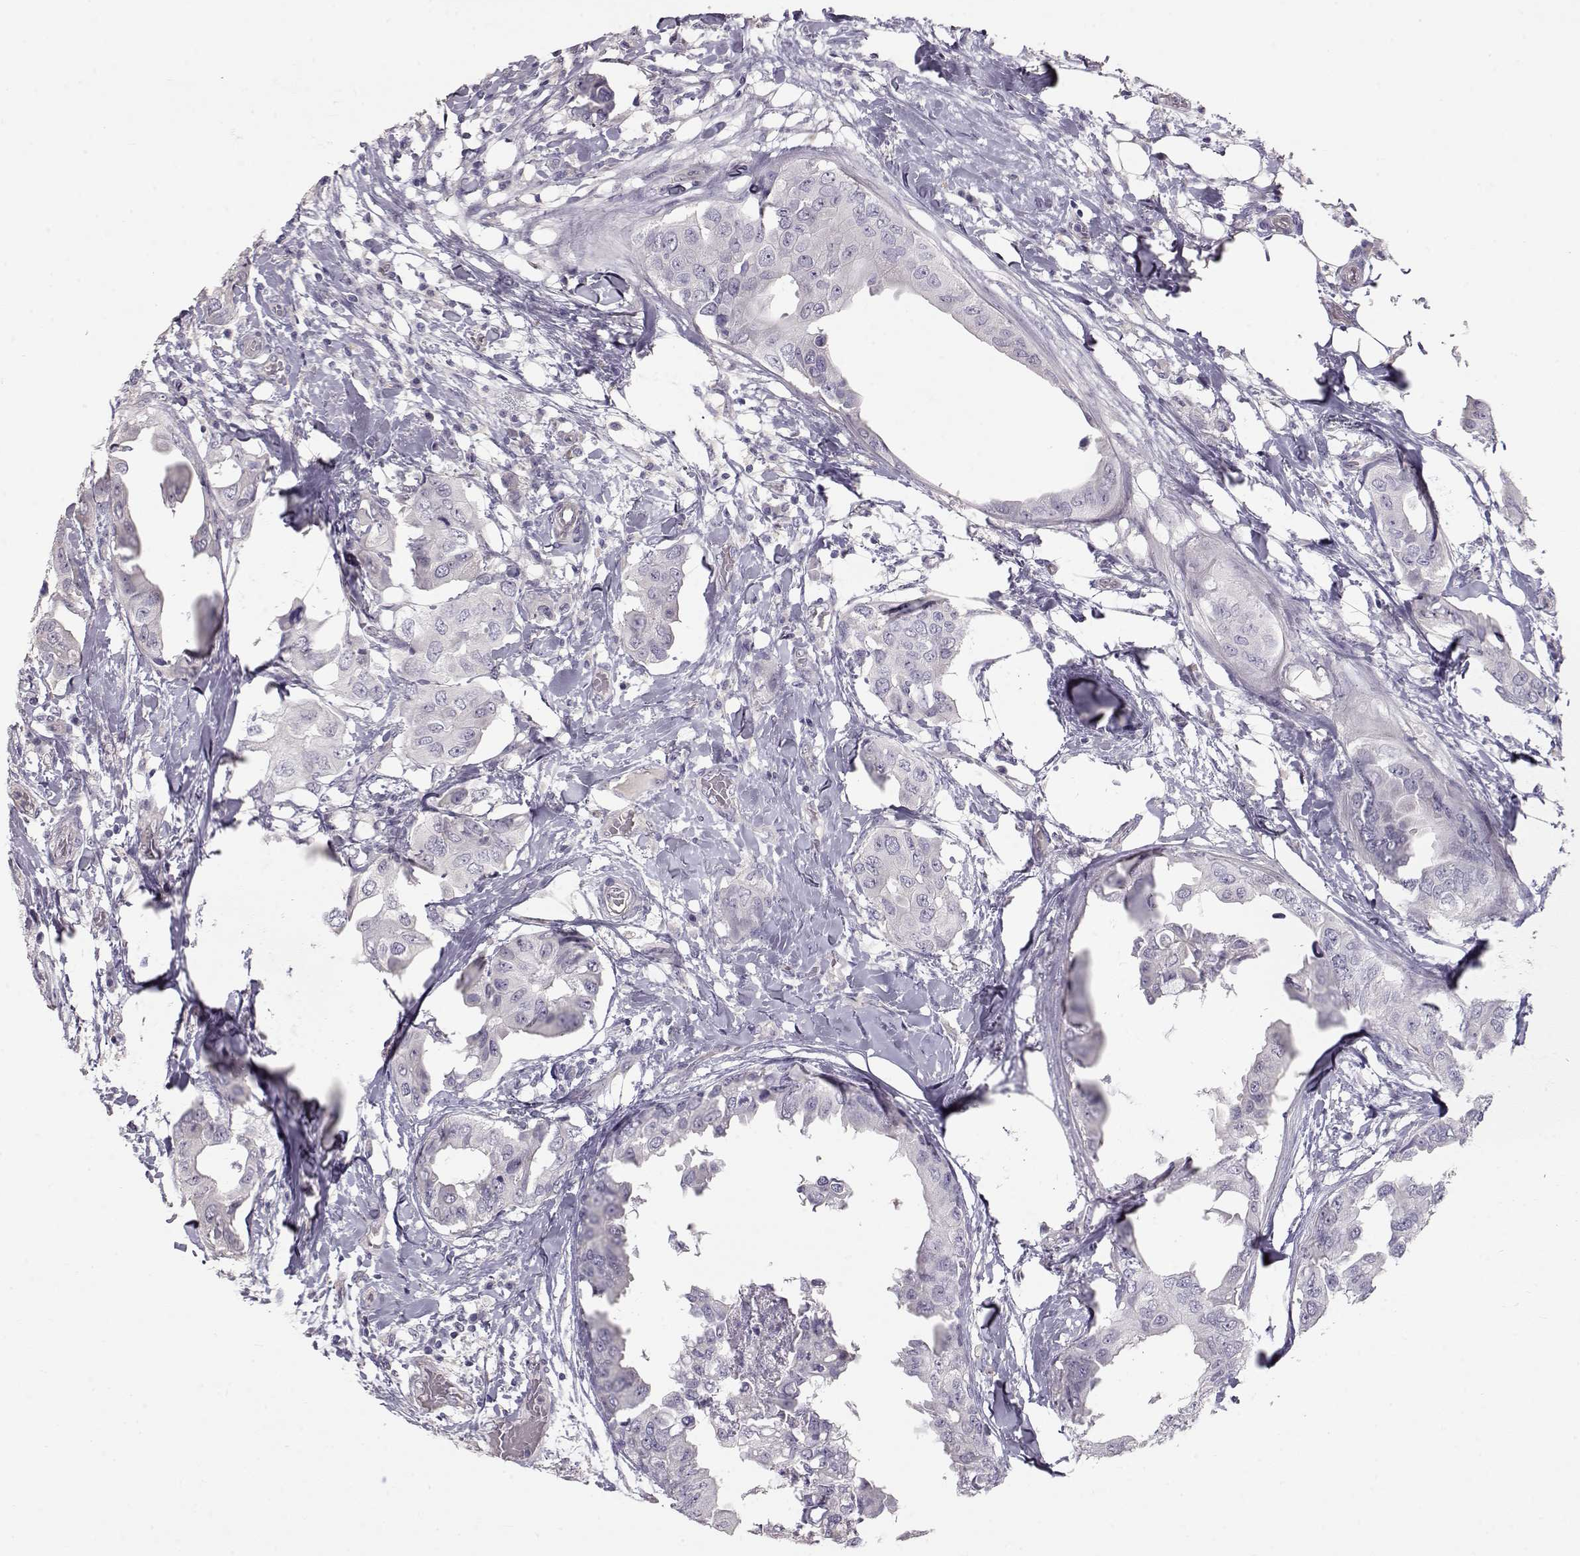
{"staining": {"intensity": "negative", "quantity": "none", "location": "none"}, "tissue": "breast cancer", "cell_type": "Tumor cells", "image_type": "cancer", "snomed": [{"axis": "morphology", "description": "Normal tissue, NOS"}, {"axis": "morphology", "description": "Duct carcinoma"}, {"axis": "topography", "description": "Breast"}], "caption": "This is an IHC image of human intraductal carcinoma (breast). There is no staining in tumor cells.", "gene": "SLC18A1", "patient": {"sex": "female", "age": 40}}